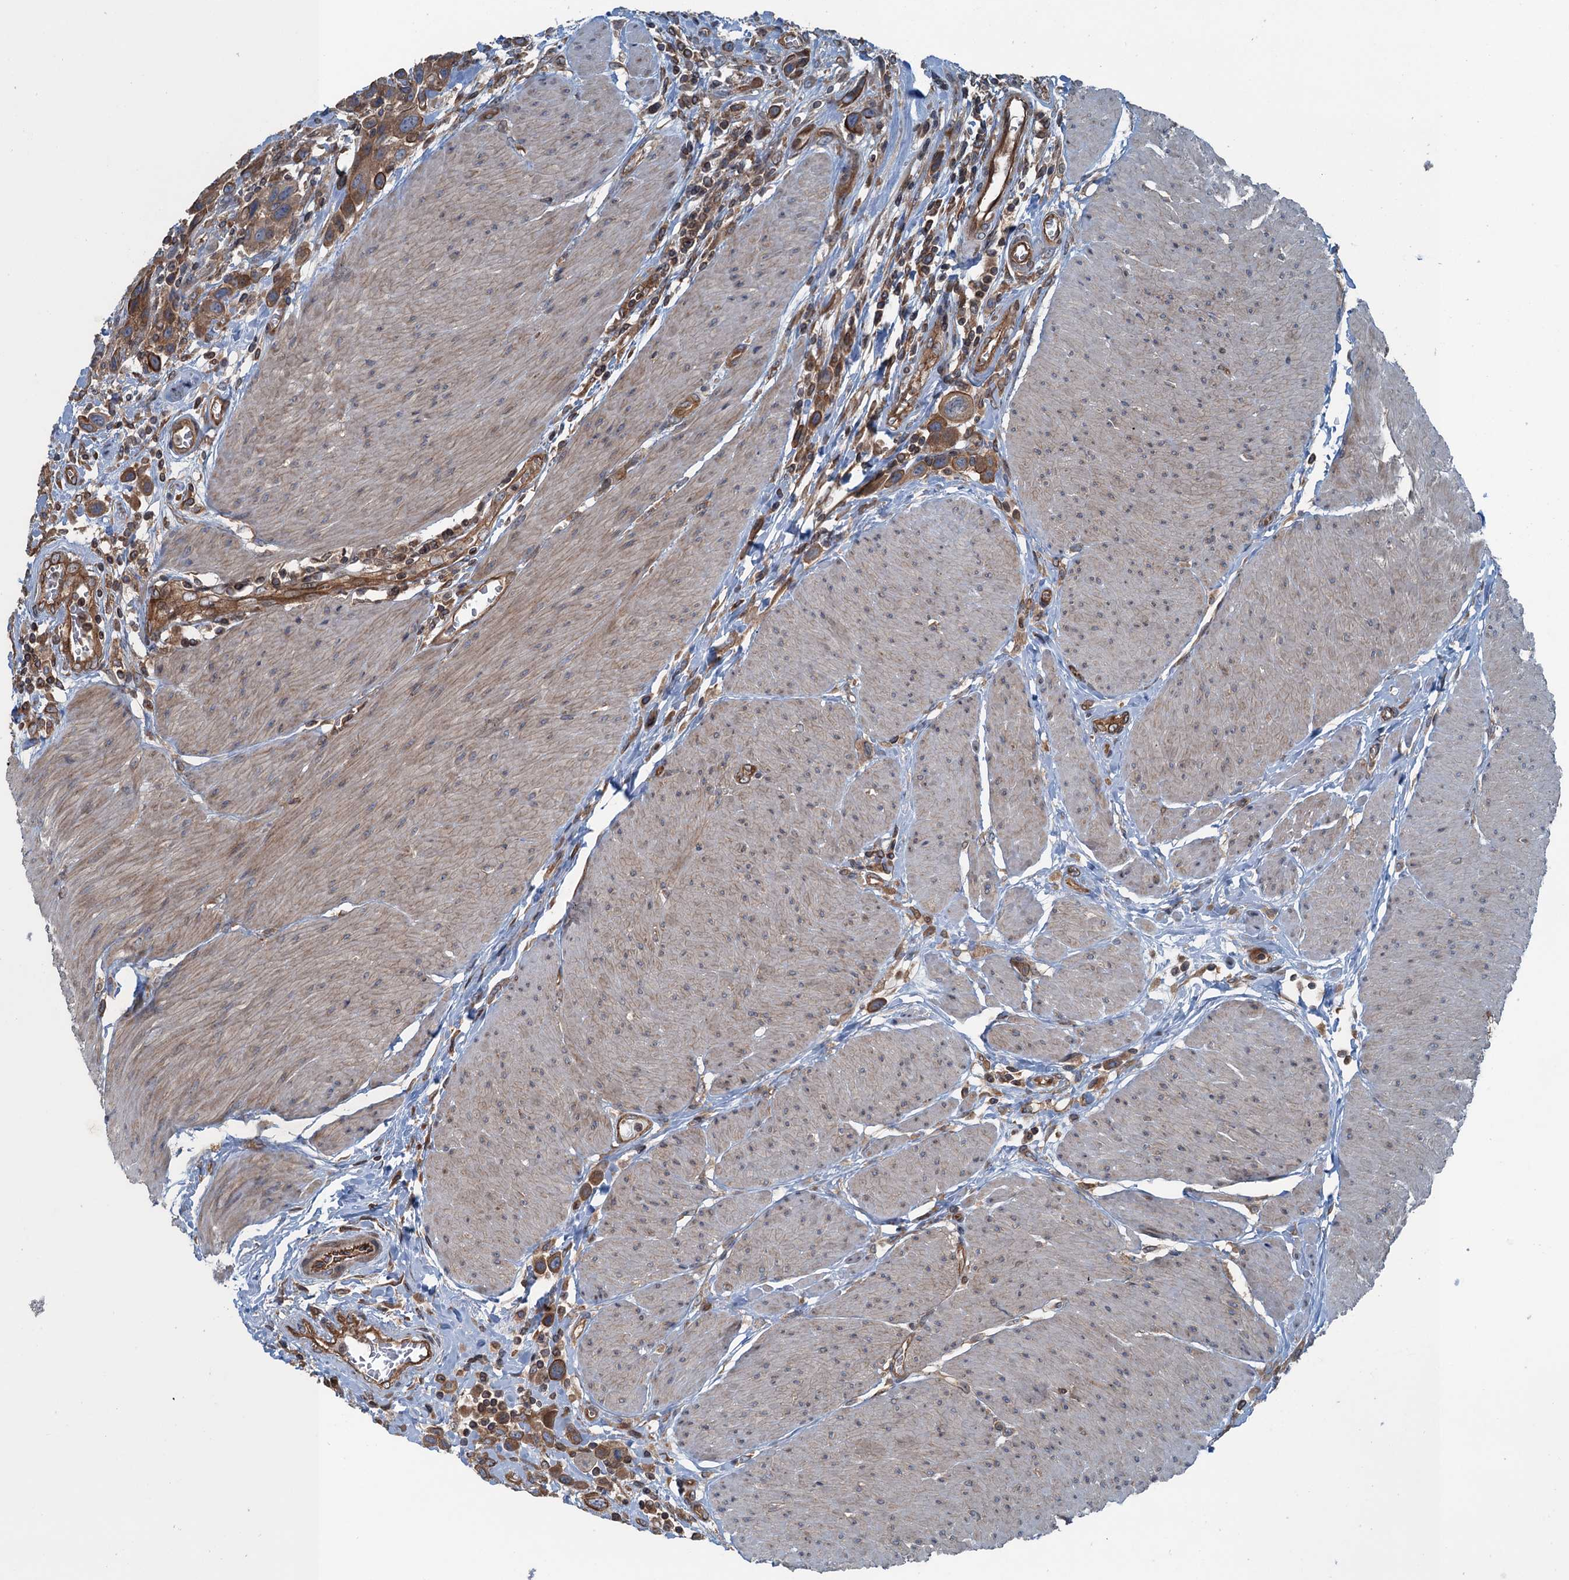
{"staining": {"intensity": "strong", "quantity": ">75%", "location": "cytoplasmic/membranous"}, "tissue": "urothelial cancer", "cell_type": "Tumor cells", "image_type": "cancer", "snomed": [{"axis": "morphology", "description": "Urothelial carcinoma, High grade"}, {"axis": "topography", "description": "Urinary bladder"}], "caption": "Strong cytoplasmic/membranous protein staining is present in about >75% of tumor cells in urothelial cancer. (brown staining indicates protein expression, while blue staining denotes nuclei).", "gene": "TRAPPC8", "patient": {"sex": "male", "age": 50}}